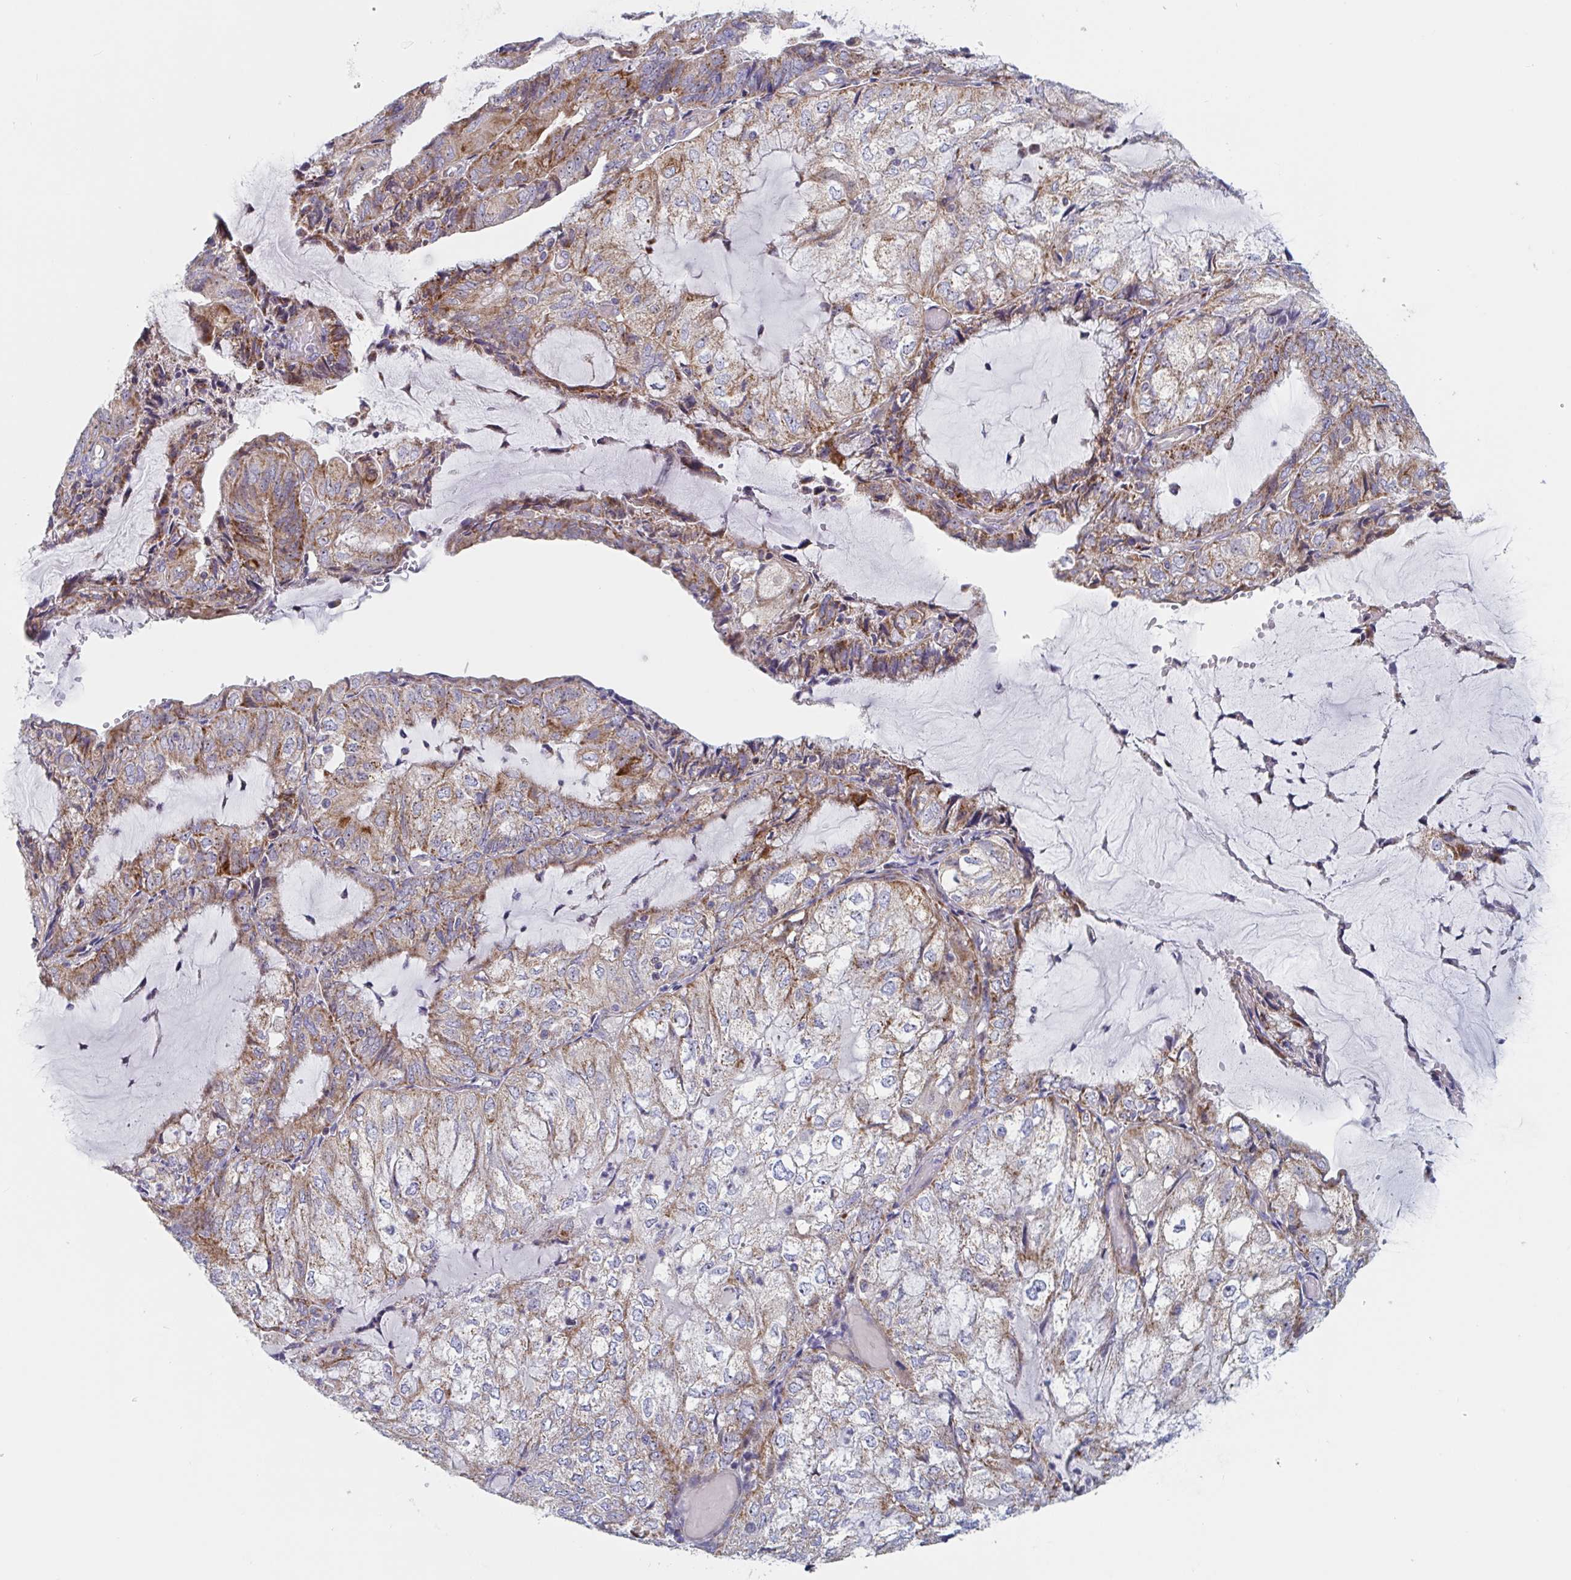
{"staining": {"intensity": "moderate", "quantity": ">75%", "location": "cytoplasmic/membranous"}, "tissue": "endometrial cancer", "cell_type": "Tumor cells", "image_type": "cancer", "snomed": [{"axis": "morphology", "description": "Adenocarcinoma, NOS"}, {"axis": "topography", "description": "Endometrium"}], "caption": "A photomicrograph of human endometrial adenocarcinoma stained for a protein displays moderate cytoplasmic/membranous brown staining in tumor cells.", "gene": "MRPL53", "patient": {"sex": "female", "age": 81}}